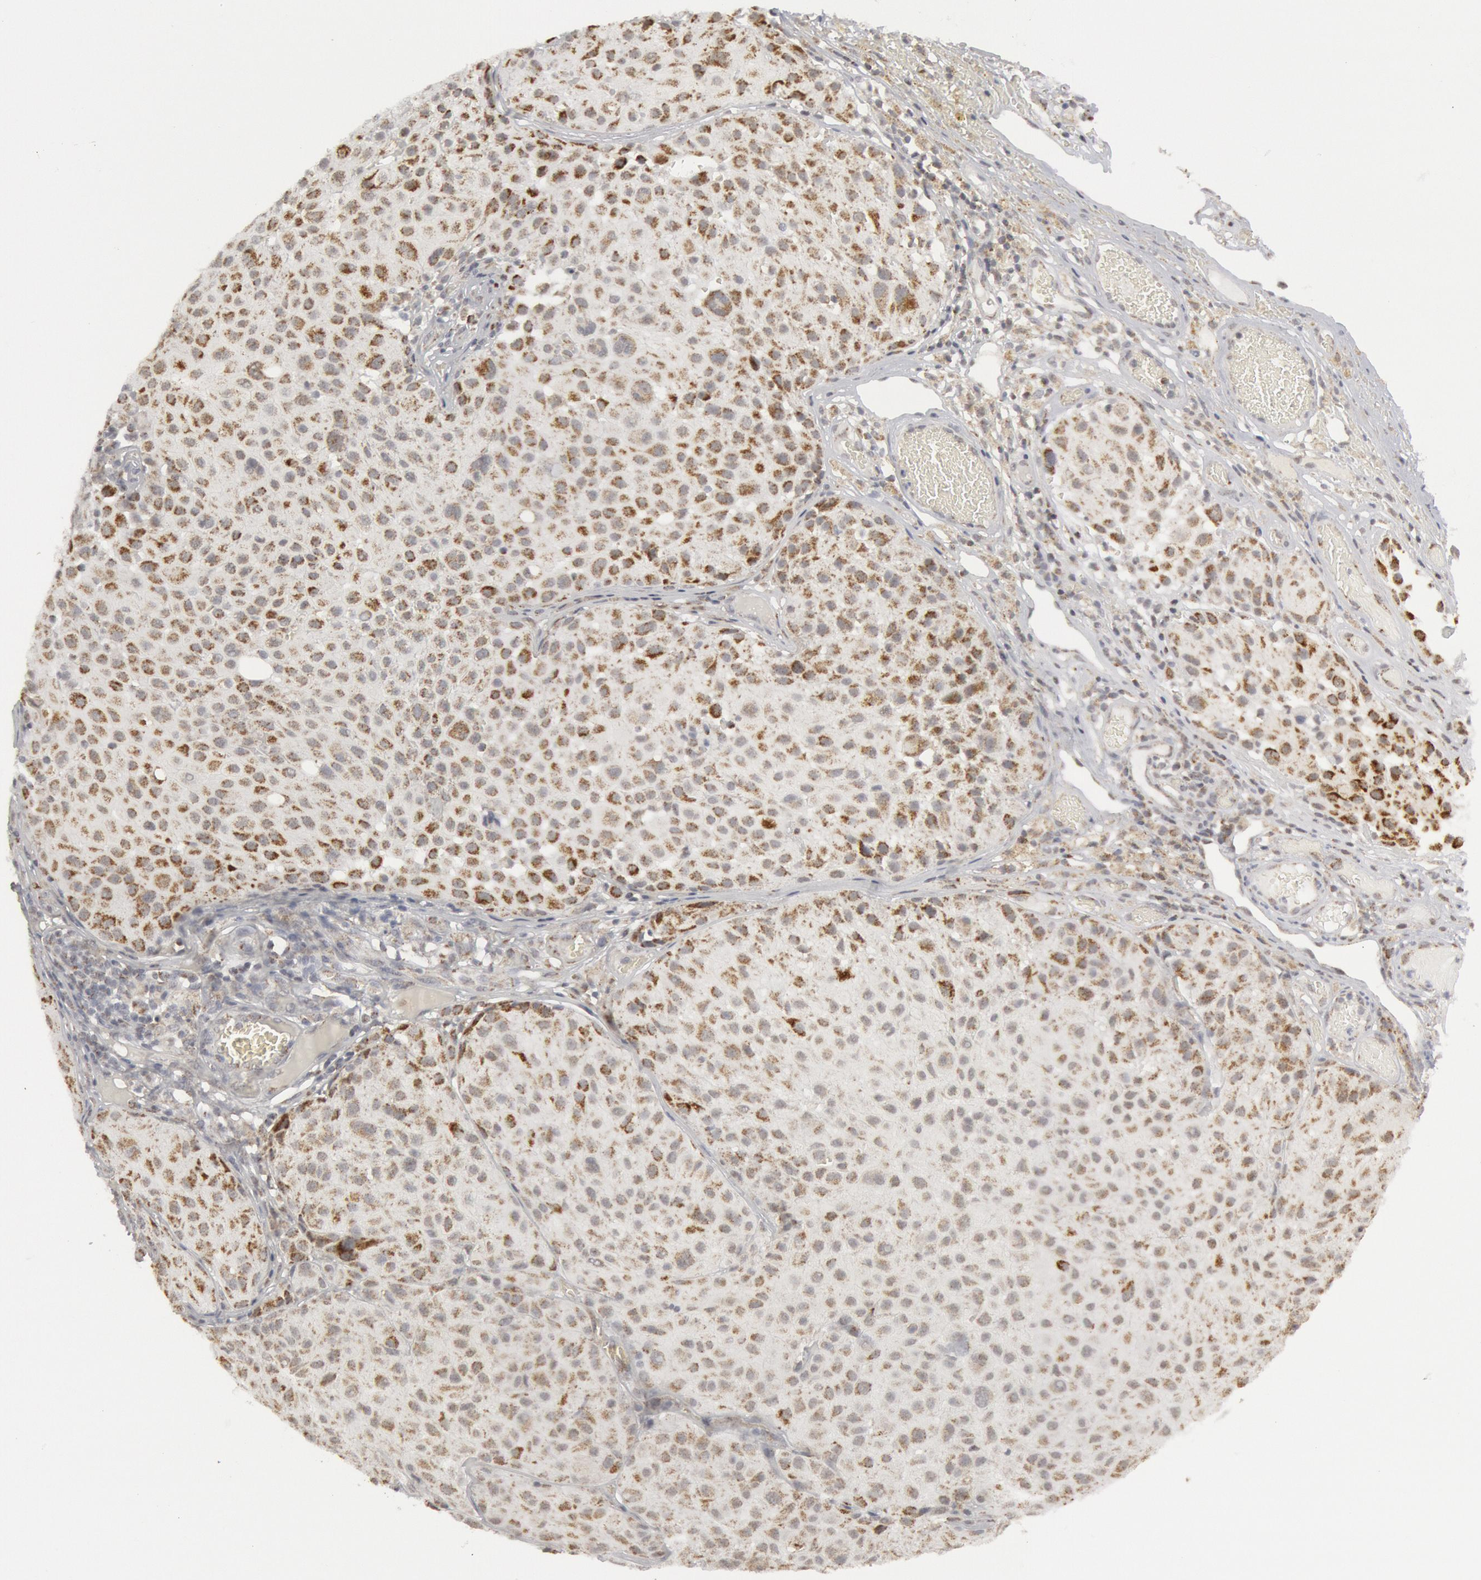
{"staining": {"intensity": "moderate", "quantity": "25%-75%", "location": "cytoplasmic/membranous"}, "tissue": "melanoma", "cell_type": "Tumor cells", "image_type": "cancer", "snomed": [{"axis": "morphology", "description": "Malignant melanoma, NOS"}, {"axis": "topography", "description": "Skin"}], "caption": "Brown immunohistochemical staining in malignant melanoma exhibits moderate cytoplasmic/membranous expression in approximately 25%-75% of tumor cells.", "gene": "CASP9", "patient": {"sex": "male", "age": 36}}